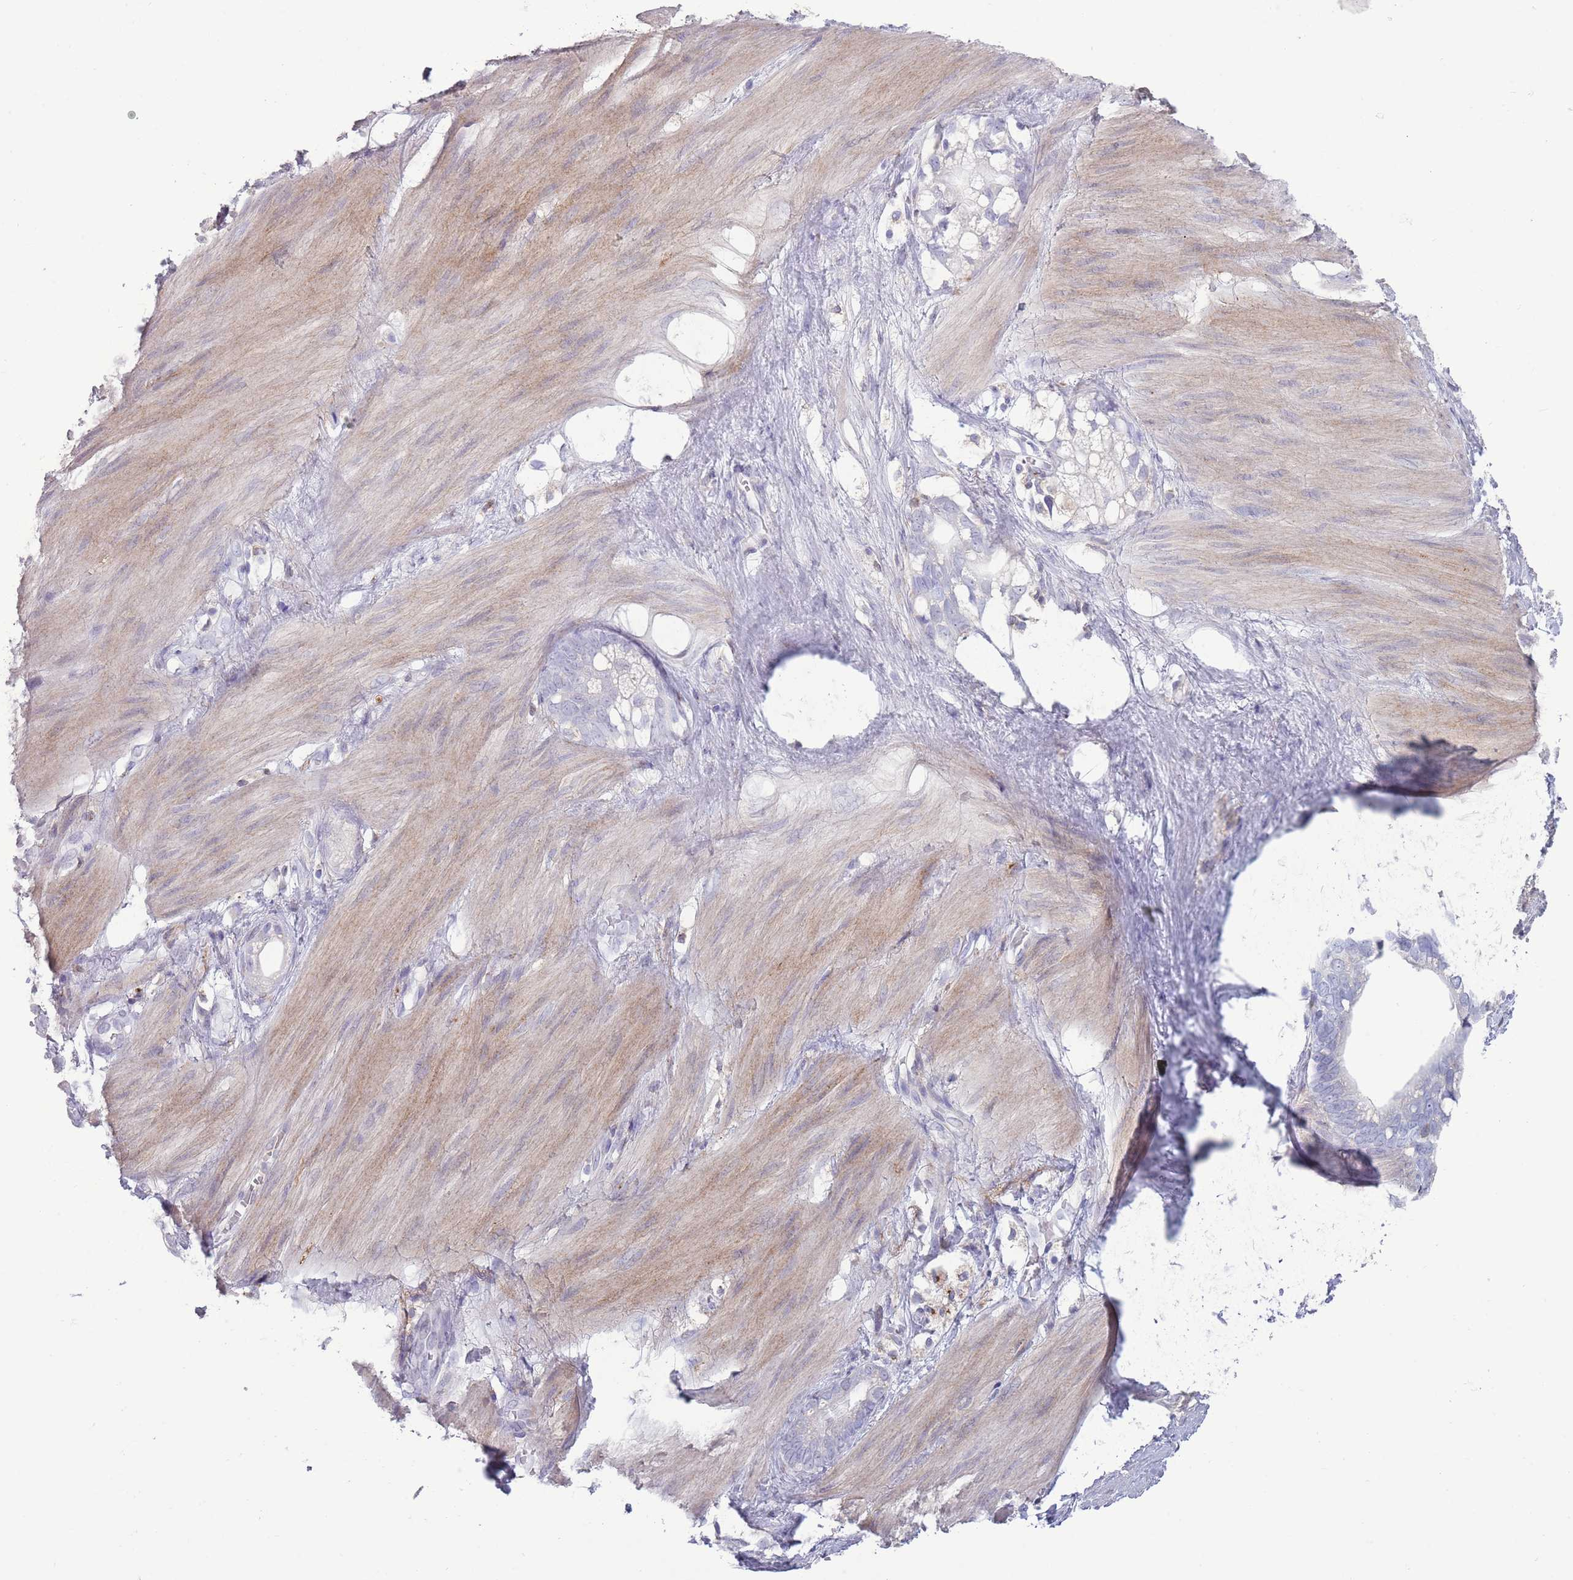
{"staining": {"intensity": "negative", "quantity": "none", "location": "none"}, "tissue": "stomach cancer", "cell_type": "Tumor cells", "image_type": "cancer", "snomed": [{"axis": "morphology", "description": "Adenocarcinoma, NOS"}, {"axis": "topography", "description": "Stomach"}], "caption": "Immunohistochemistry (IHC) photomicrograph of human stomach adenocarcinoma stained for a protein (brown), which reveals no staining in tumor cells. (DAB (3,3'-diaminobenzidine) IHC, high magnification).", "gene": "ACSBG1", "patient": {"sex": "male", "age": 55}}